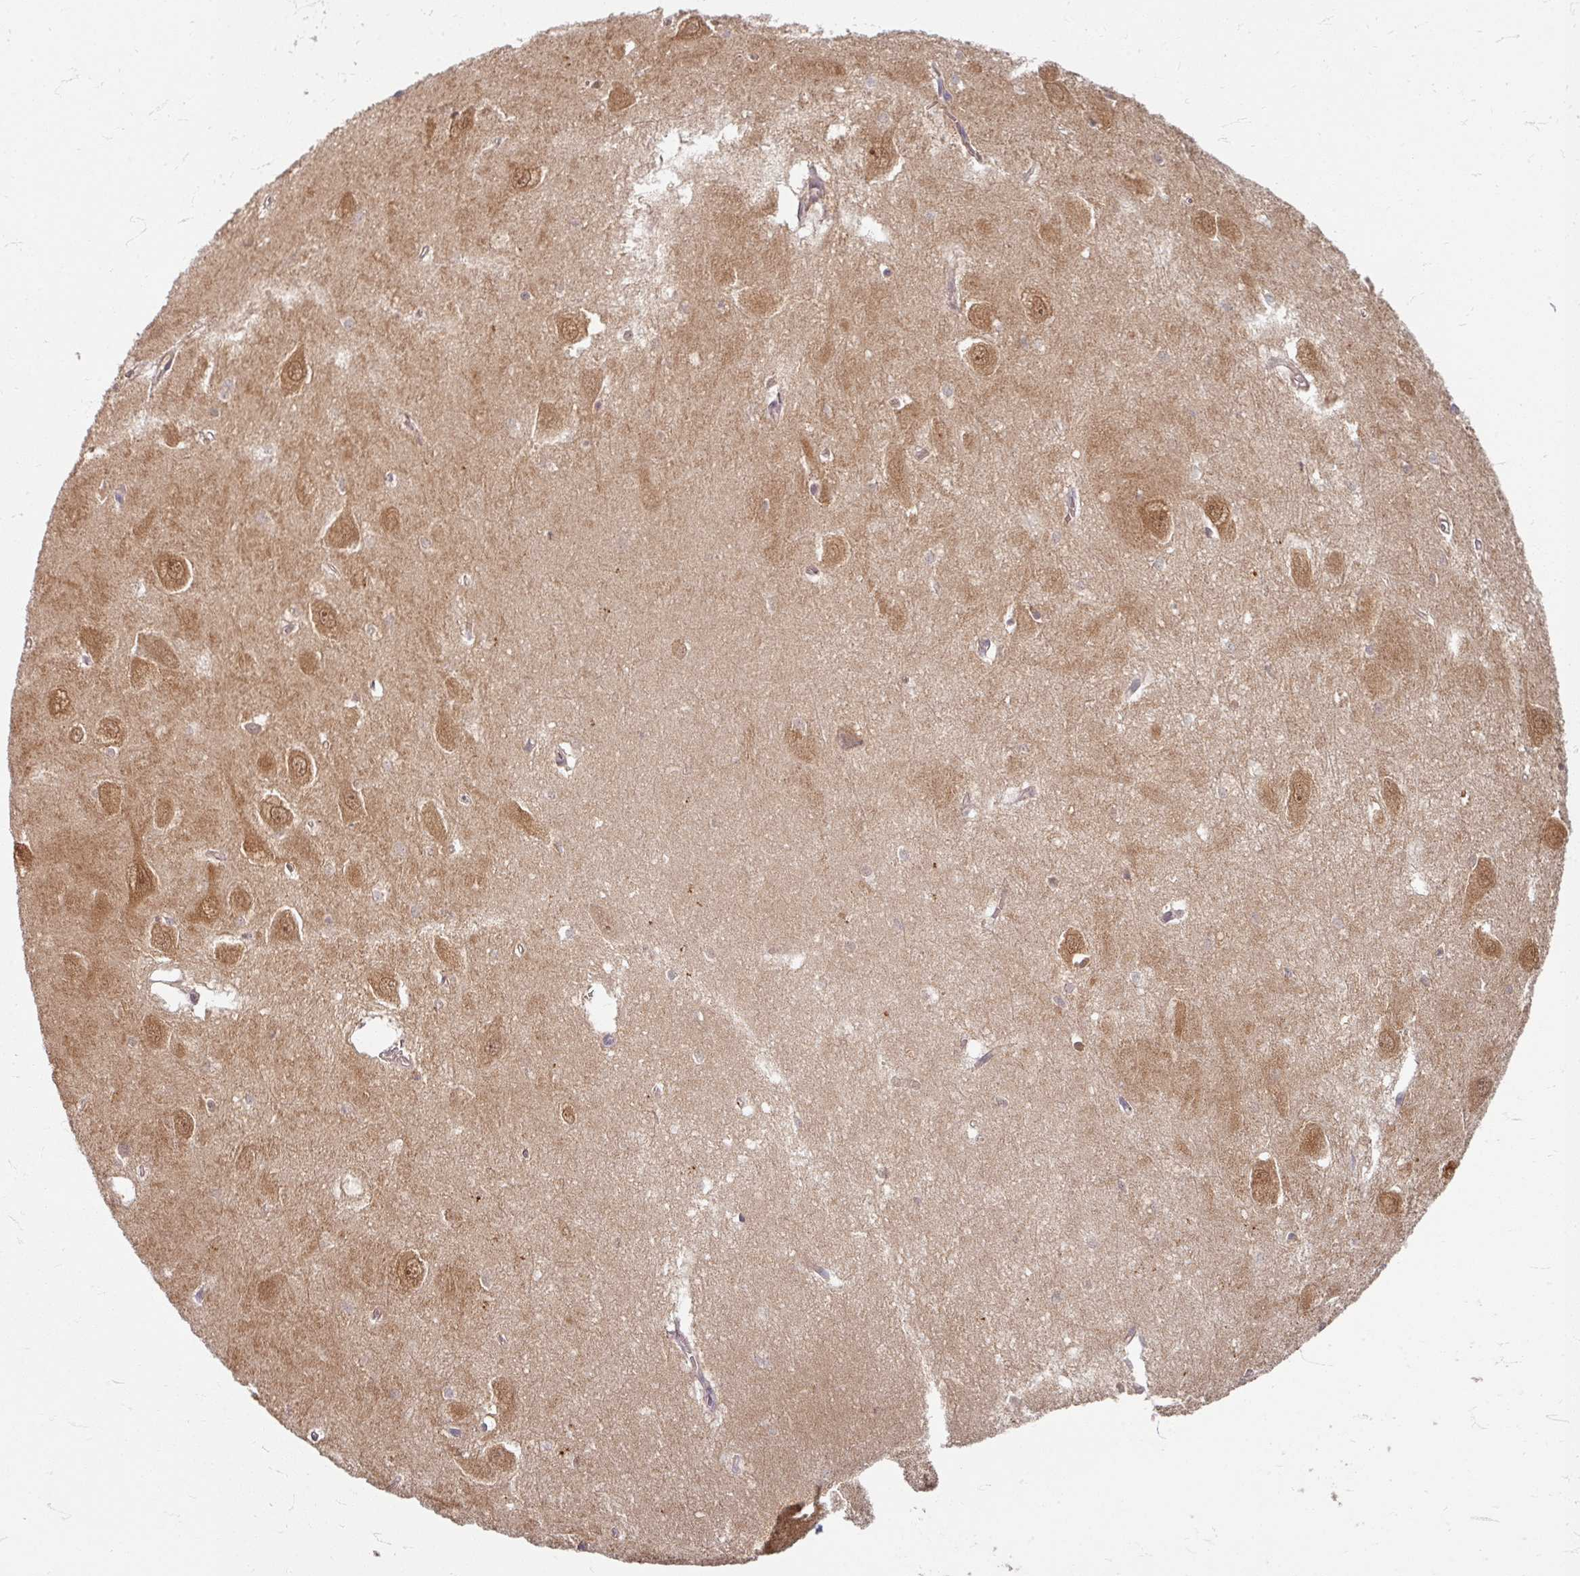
{"staining": {"intensity": "weak", "quantity": "<25%", "location": "cytoplasmic/membranous"}, "tissue": "hippocampus", "cell_type": "Glial cells", "image_type": "normal", "snomed": [{"axis": "morphology", "description": "Normal tissue, NOS"}, {"axis": "topography", "description": "Hippocampus"}], "caption": "Immunohistochemical staining of unremarkable human hippocampus shows no significant positivity in glial cells.", "gene": "STAM", "patient": {"sex": "female", "age": 64}}